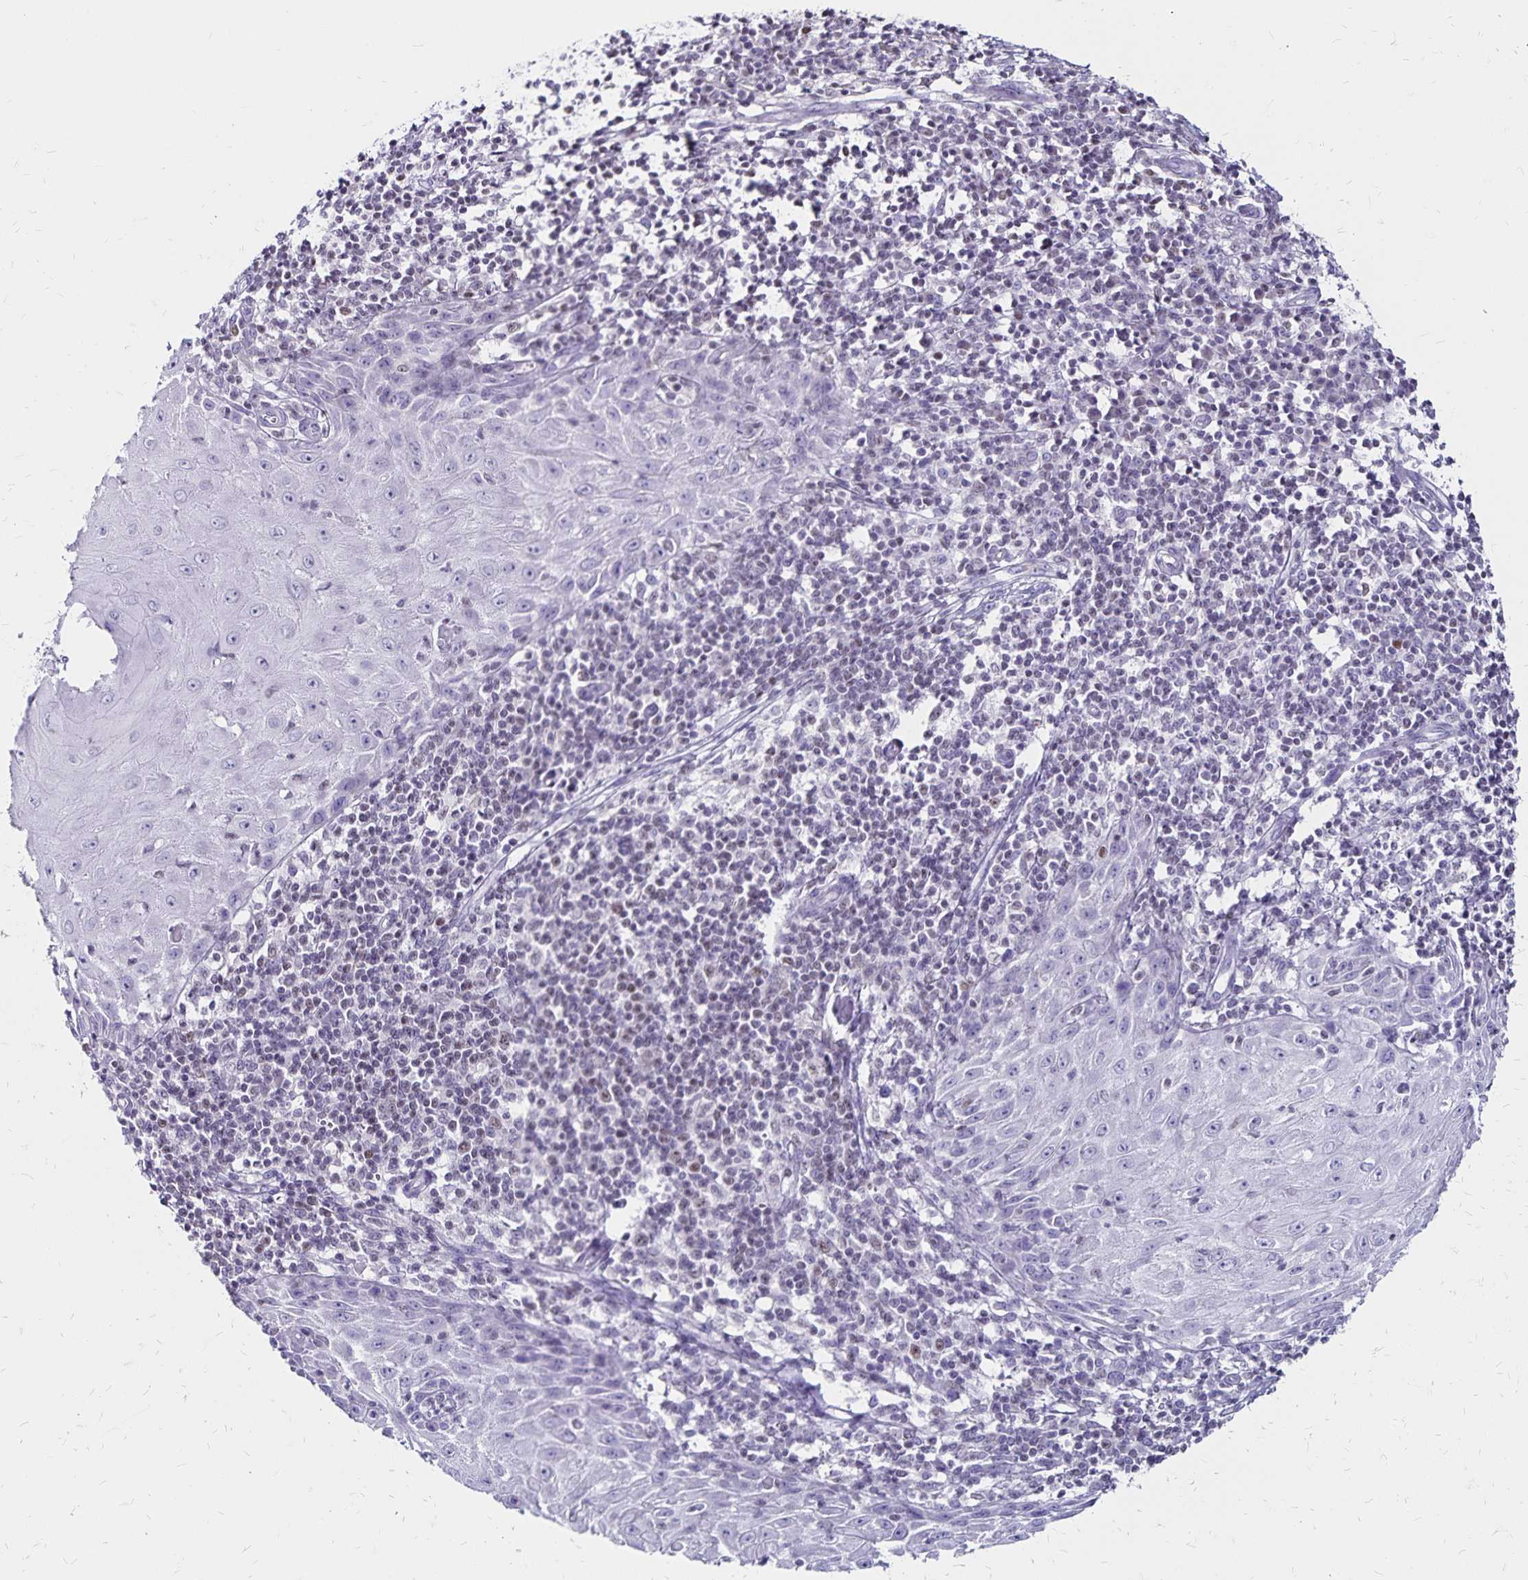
{"staining": {"intensity": "negative", "quantity": "none", "location": "none"}, "tissue": "skin cancer", "cell_type": "Tumor cells", "image_type": "cancer", "snomed": [{"axis": "morphology", "description": "Squamous cell carcinoma, NOS"}, {"axis": "topography", "description": "Skin"}], "caption": "DAB immunohistochemical staining of skin squamous cell carcinoma demonstrates no significant expression in tumor cells. (DAB immunohistochemistry visualized using brightfield microscopy, high magnification).", "gene": "IKZF1", "patient": {"sex": "female", "age": 73}}